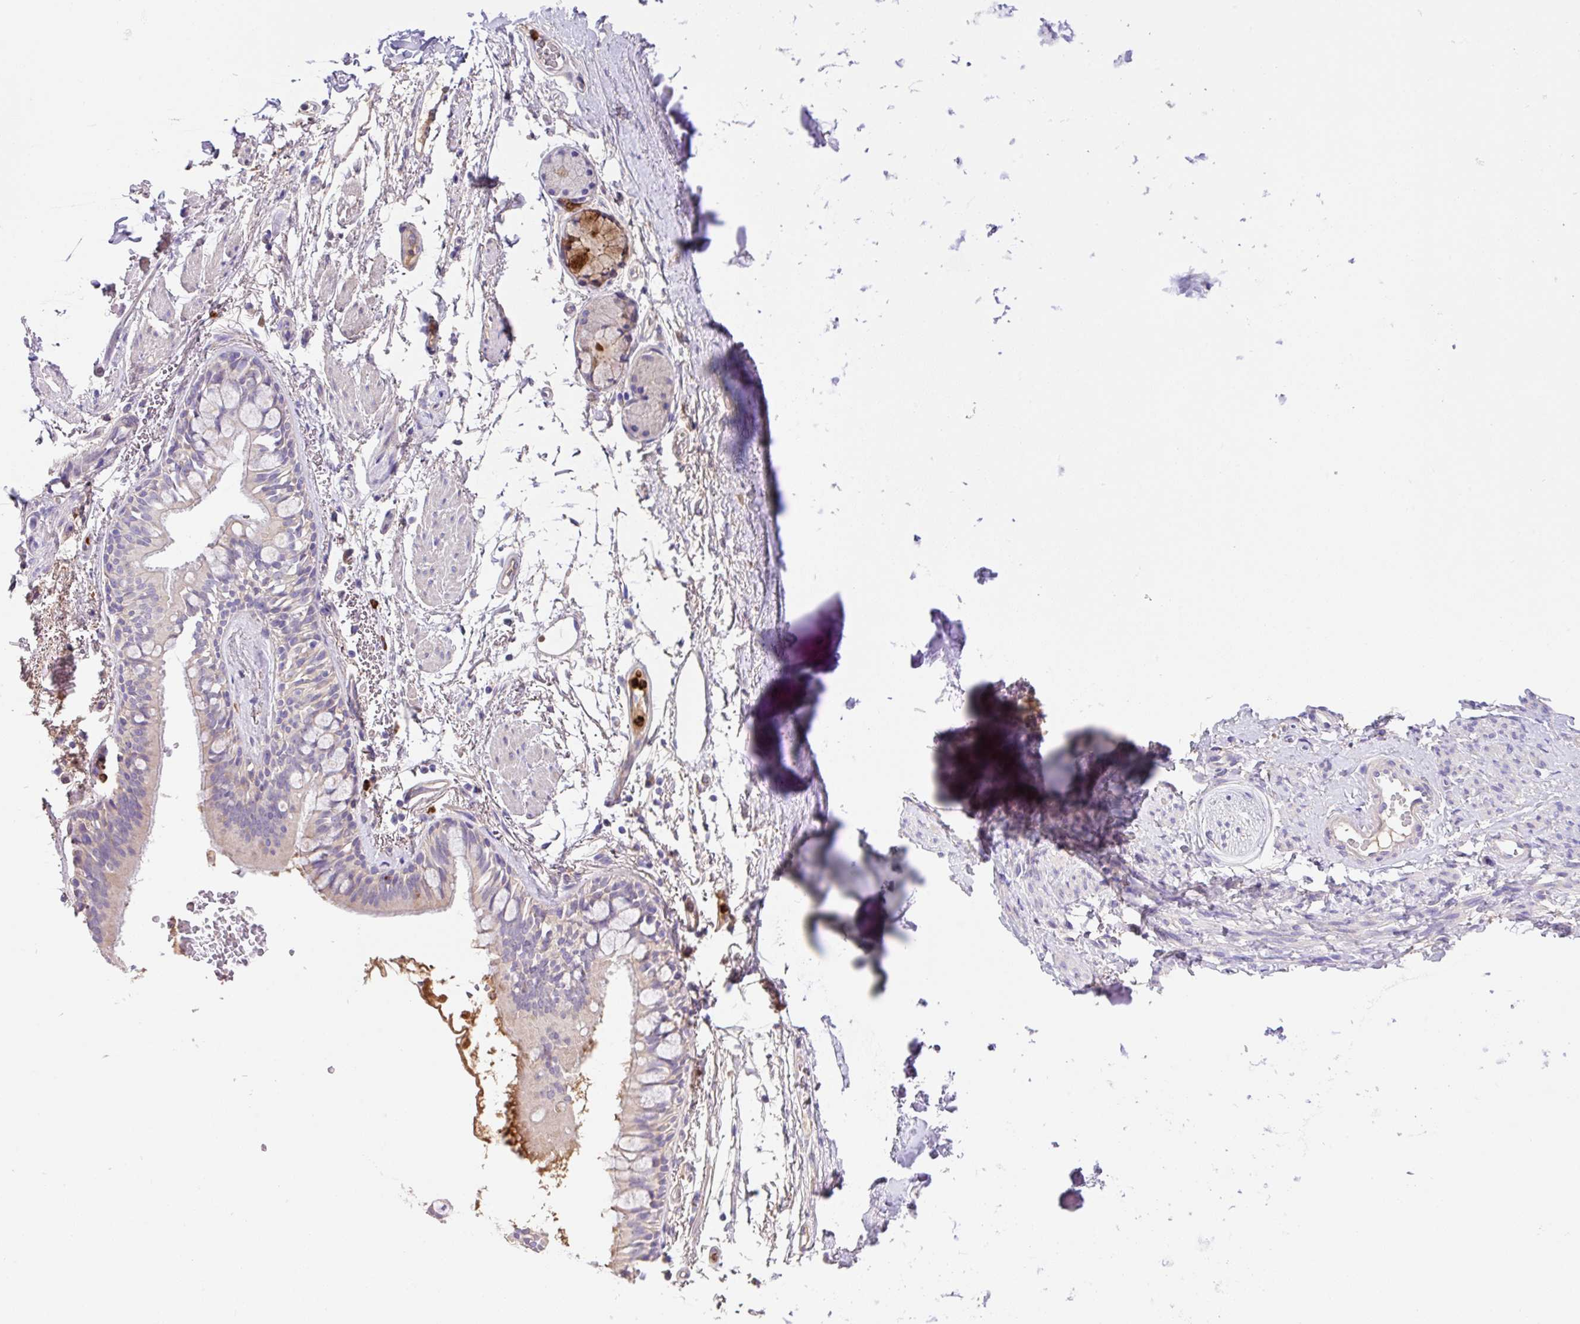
{"staining": {"intensity": "negative", "quantity": "none", "location": "none"}, "tissue": "bronchus", "cell_type": "Respiratory epithelial cells", "image_type": "normal", "snomed": [{"axis": "morphology", "description": "Normal tissue, NOS"}, {"axis": "topography", "description": "Bronchus"}], "caption": "This image is of benign bronchus stained with IHC to label a protein in brown with the nuclei are counter-stained blue. There is no expression in respiratory epithelial cells.", "gene": "CRISP3", "patient": {"sex": "male", "age": 70}}